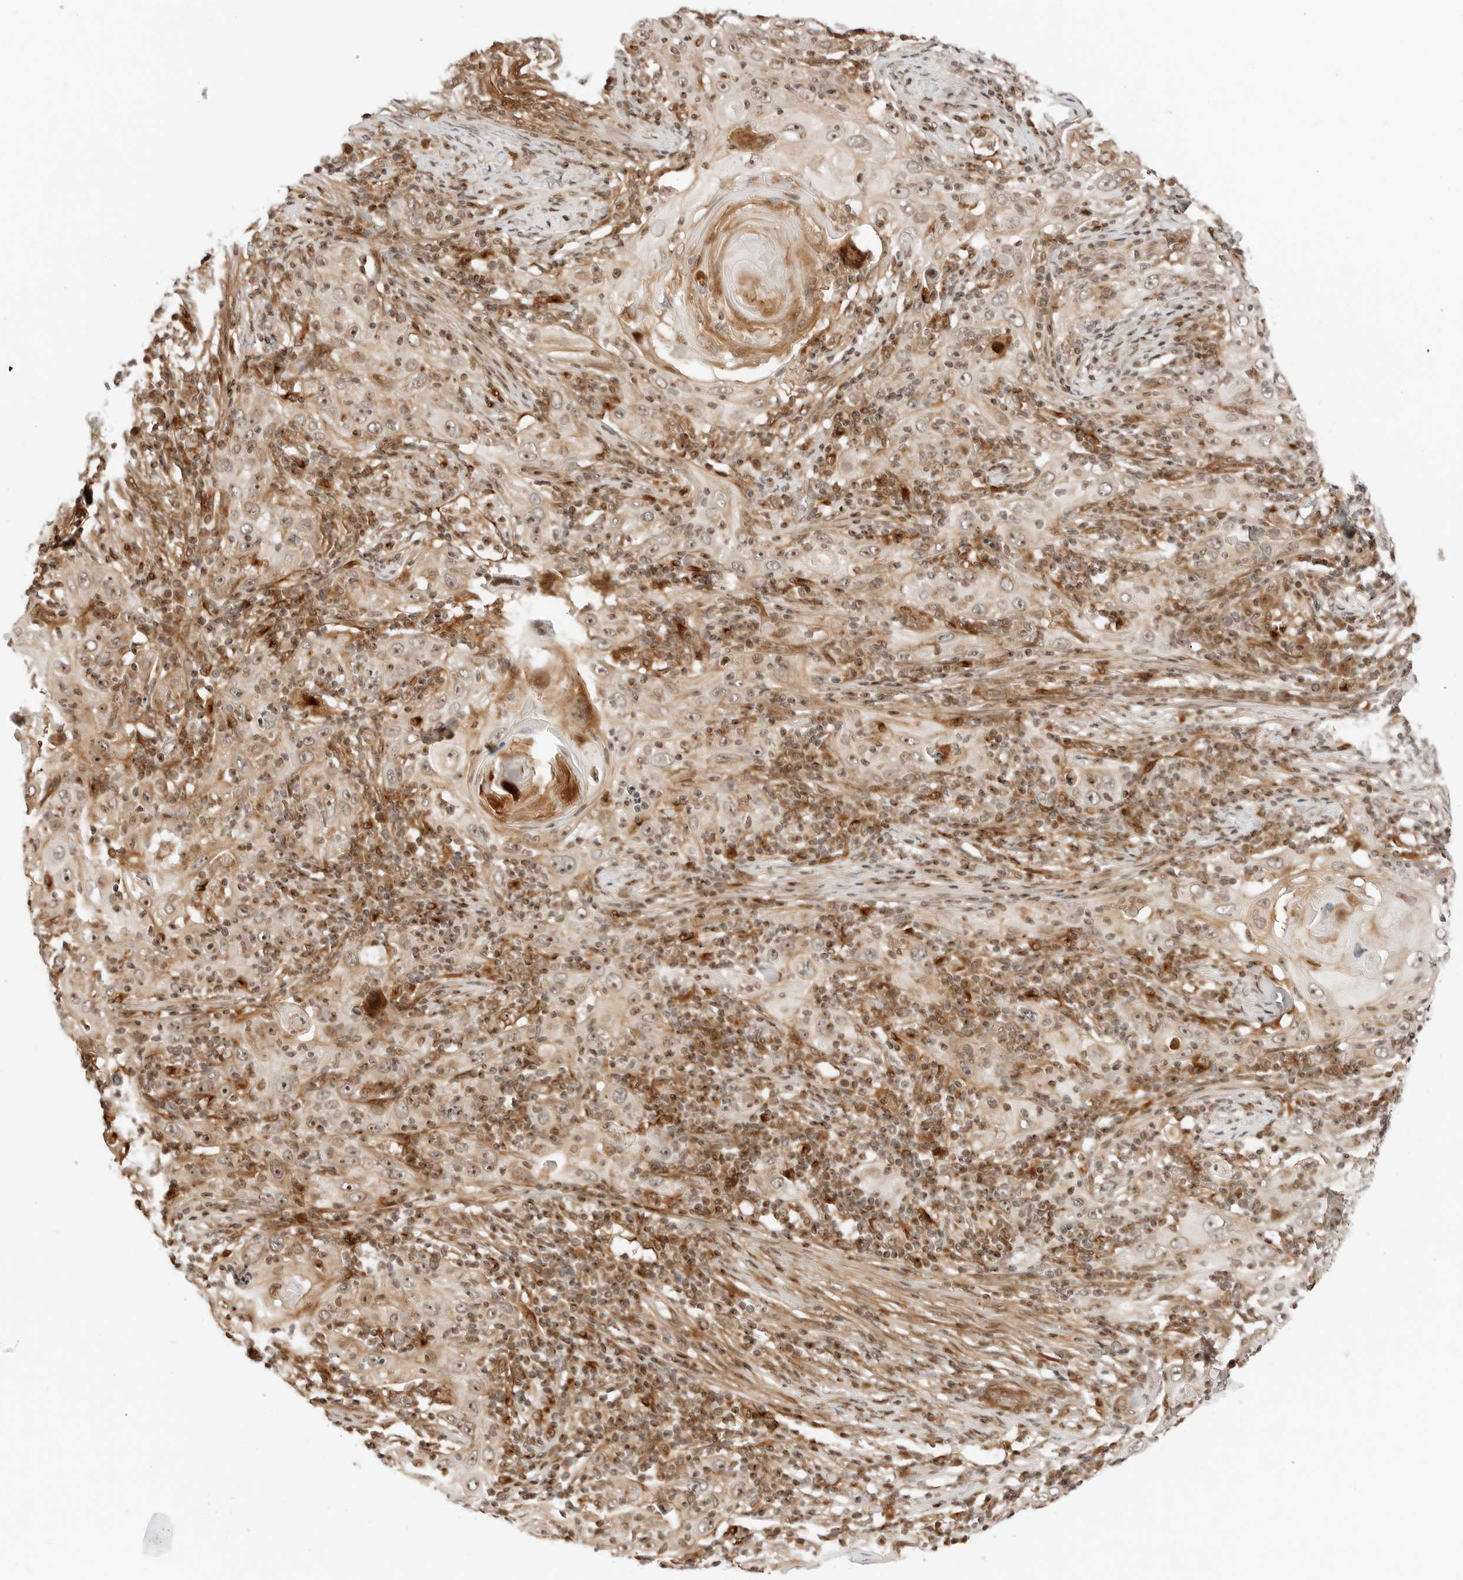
{"staining": {"intensity": "moderate", "quantity": ">75%", "location": "cytoplasmic/membranous,nuclear"}, "tissue": "skin cancer", "cell_type": "Tumor cells", "image_type": "cancer", "snomed": [{"axis": "morphology", "description": "Squamous cell carcinoma, NOS"}, {"axis": "topography", "description": "Skin"}], "caption": "Immunohistochemistry (IHC) photomicrograph of human skin cancer stained for a protein (brown), which exhibits medium levels of moderate cytoplasmic/membranous and nuclear staining in approximately >75% of tumor cells.", "gene": "GEM", "patient": {"sex": "female", "age": 88}}